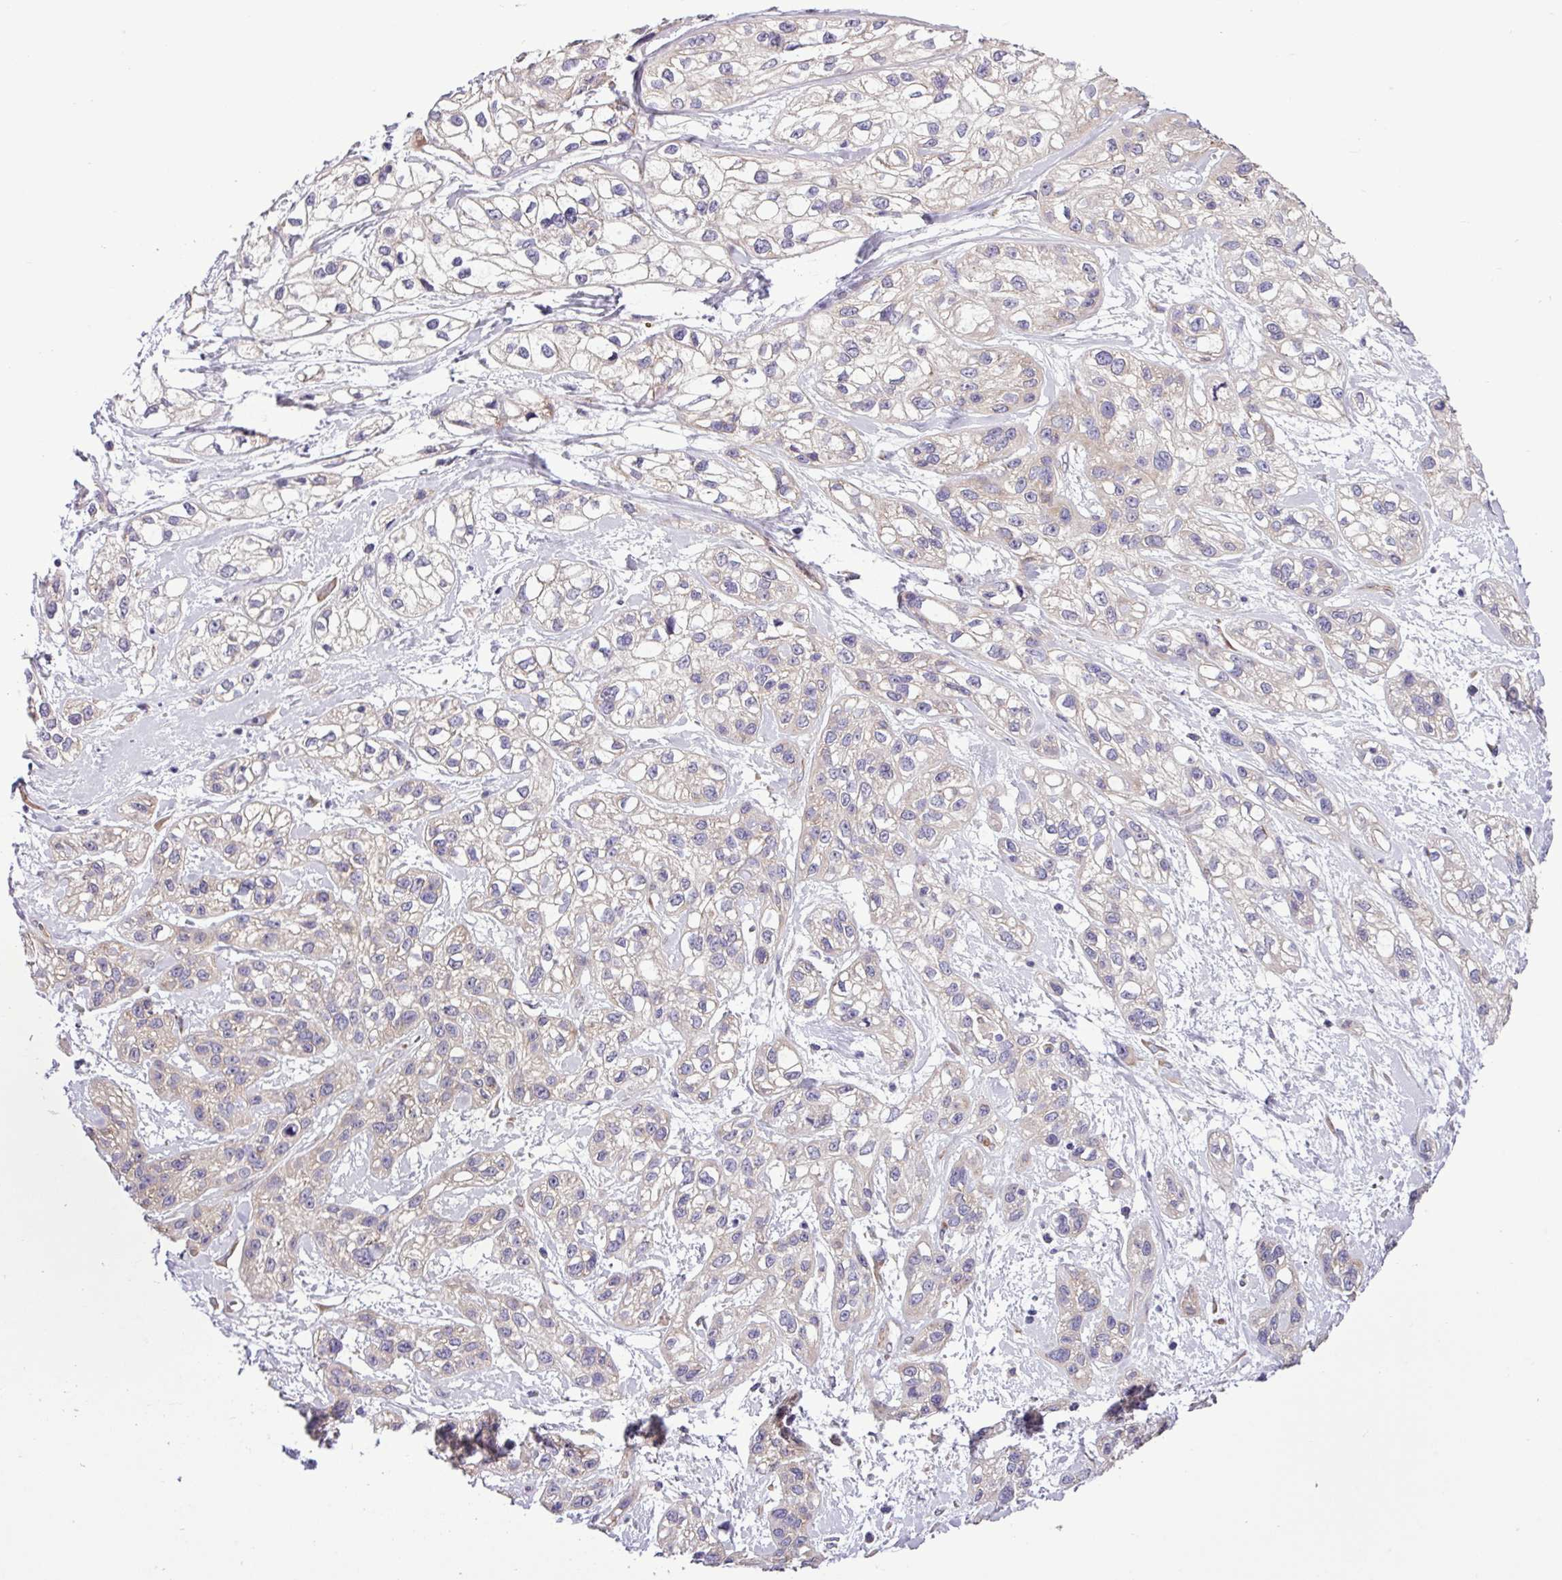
{"staining": {"intensity": "weak", "quantity": "<25%", "location": "cytoplasmic/membranous"}, "tissue": "skin cancer", "cell_type": "Tumor cells", "image_type": "cancer", "snomed": [{"axis": "morphology", "description": "Squamous cell carcinoma, NOS"}, {"axis": "topography", "description": "Skin"}], "caption": "Skin cancer (squamous cell carcinoma) was stained to show a protein in brown. There is no significant staining in tumor cells.", "gene": "RPL13", "patient": {"sex": "male", "age": 82}}